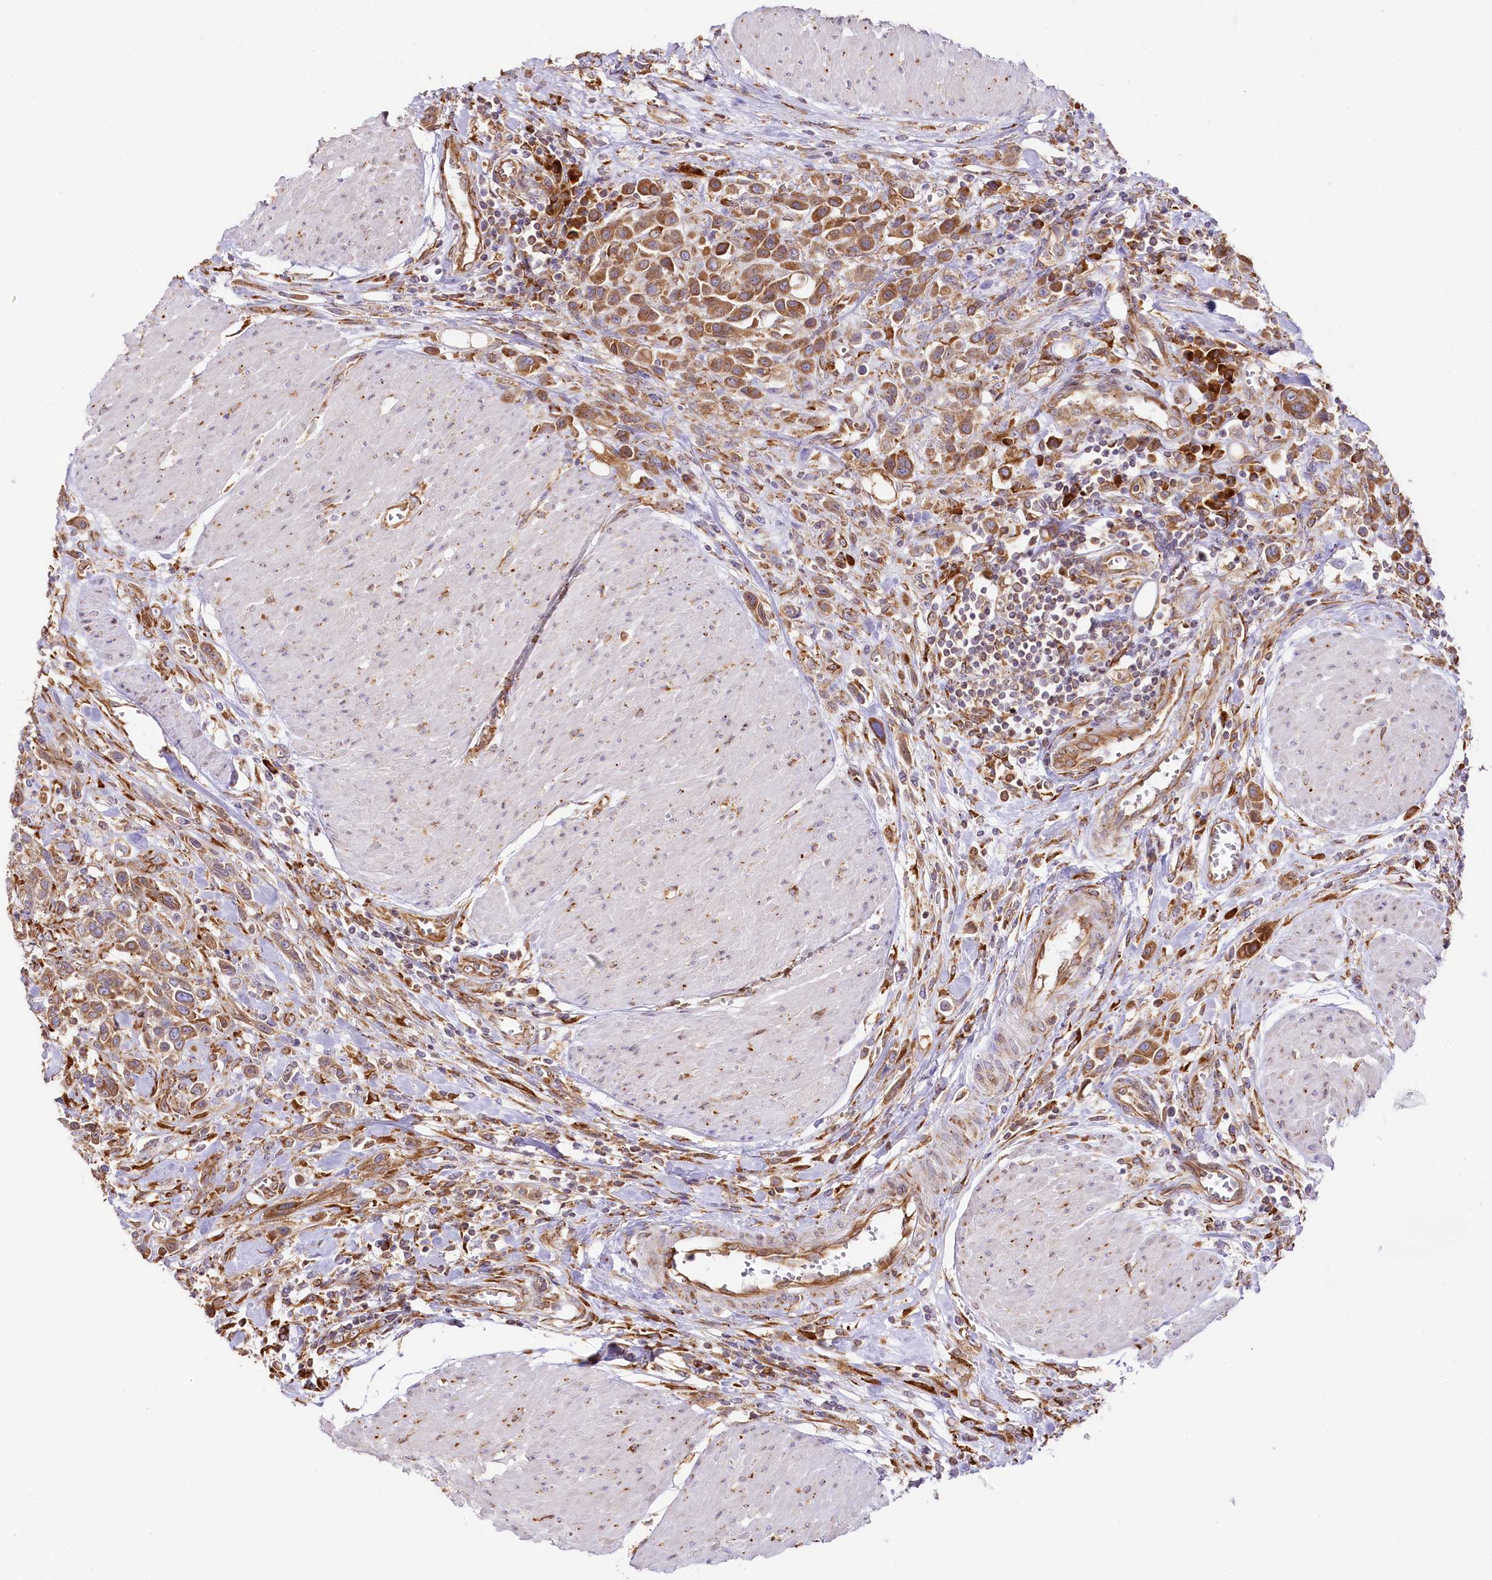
{"staining": {"intensity": "moderate", "quantity": ">75%", "location": "cytoplasmic/membranous"}, "tissue": "urothelial cancer", "cell_type": "Tumor cells", "image_type": "cancer", "snomed": [{"axis": "morphology", "description": "Urothelial carcinoma, High grade"}, {"axis": "topography", "description": "Urinary bladder"}], "caption": "High-grade urothelial carcinoma stained for a protein displays moderate cytoplasmic/membranous positivity in tumor cells.", "gene": "CNPY2", "patient": {"sex": "male", "age": 50}}